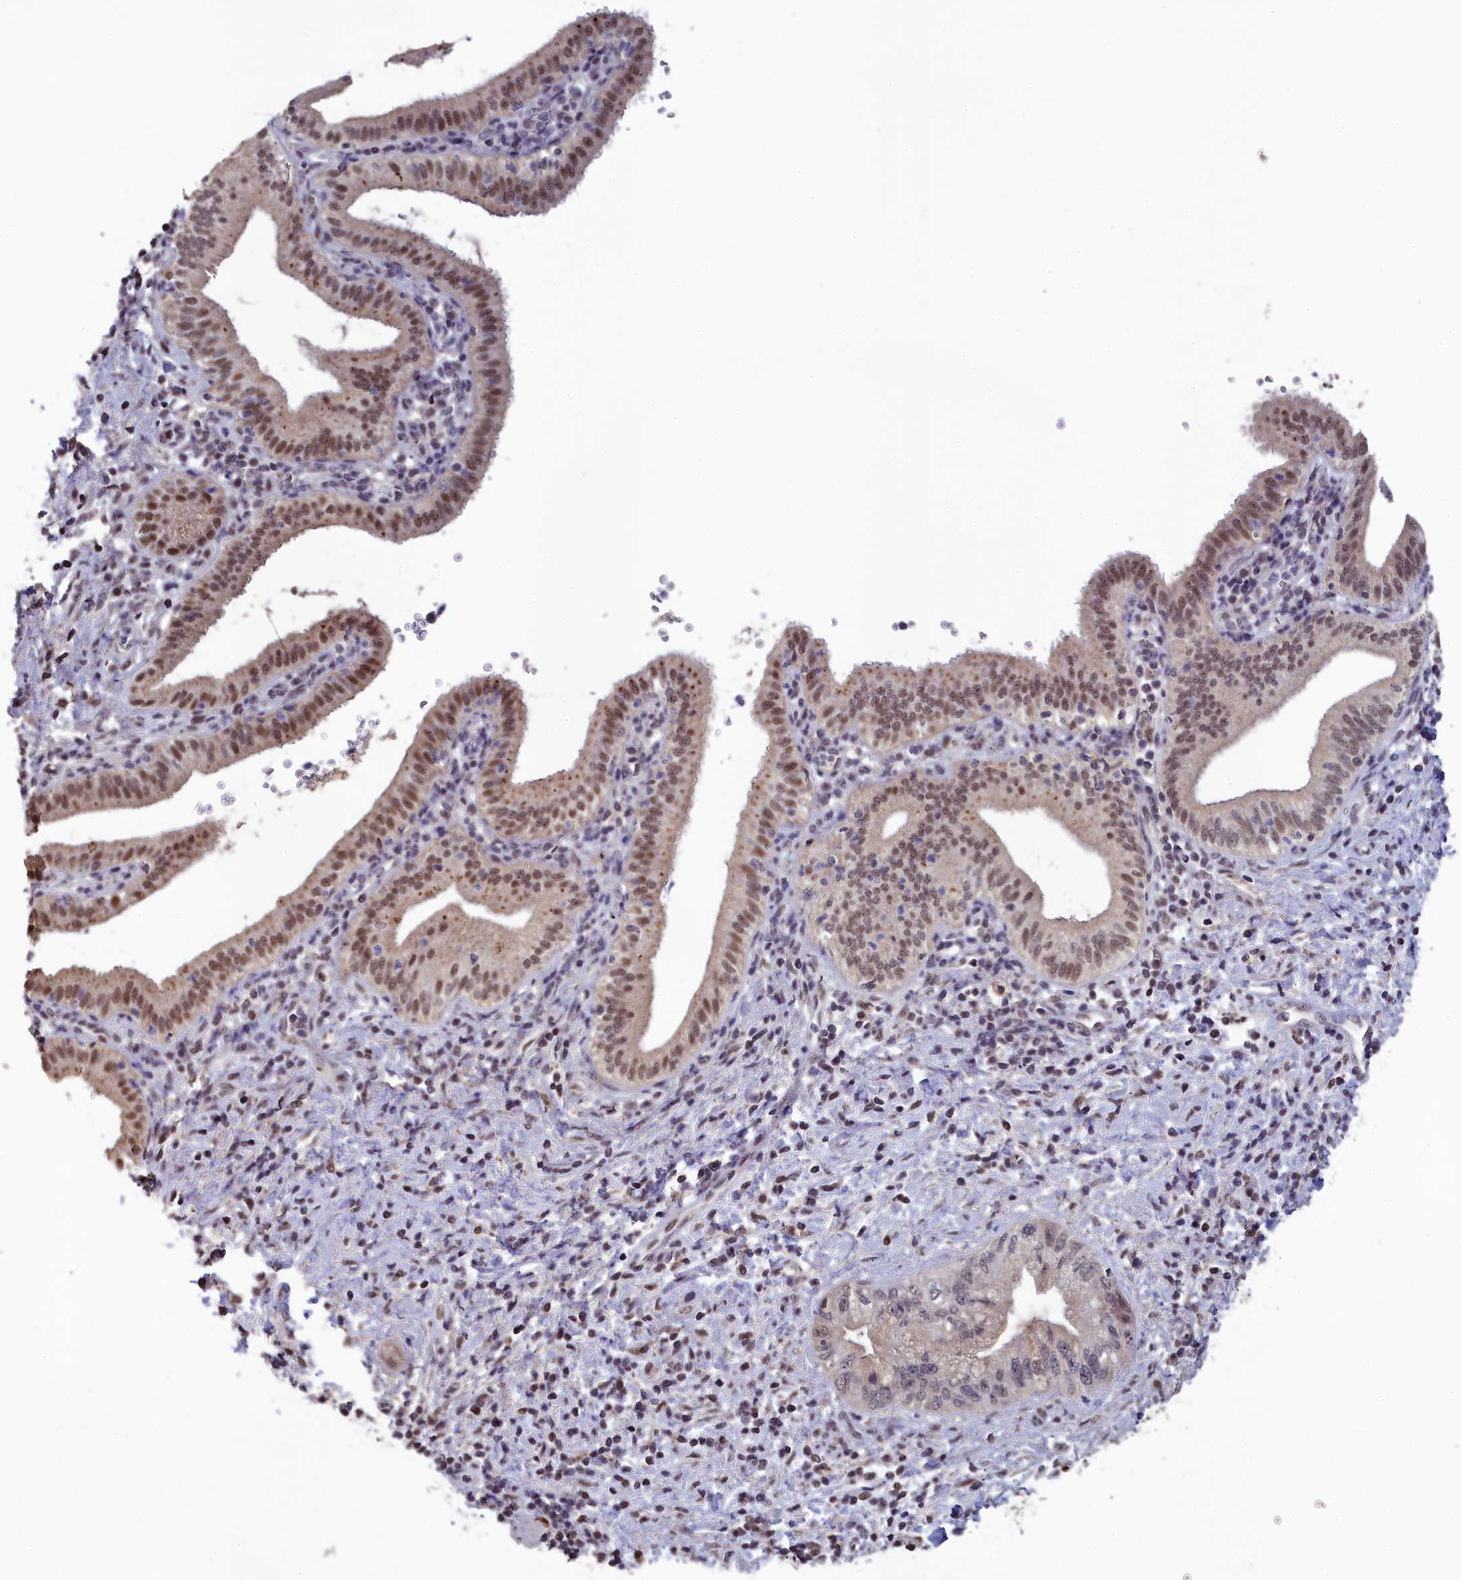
{"staining": {"intensity": "moderate", "quantity": ">75%", "location": "nuclear"}, "tissue": "pancreatic cancer", "cell_type": "Tumor cells", "image_type": "cancer", "snomed": [{"axis": "morphology", "description": "Adenocarcinoma, NOS"}, {"axis": "topography", "description": "Pancreas"}], "caption": "DAB (3,3'-diaminobenzidine) immunohistochemical staining of adenocarcinoma (pancreatic) reveals moderate nuclear protein positivity in approximately >75% of tumor cells.", "gene": "MT-CO3", "patient": {"sex": "female", "age": 73}}